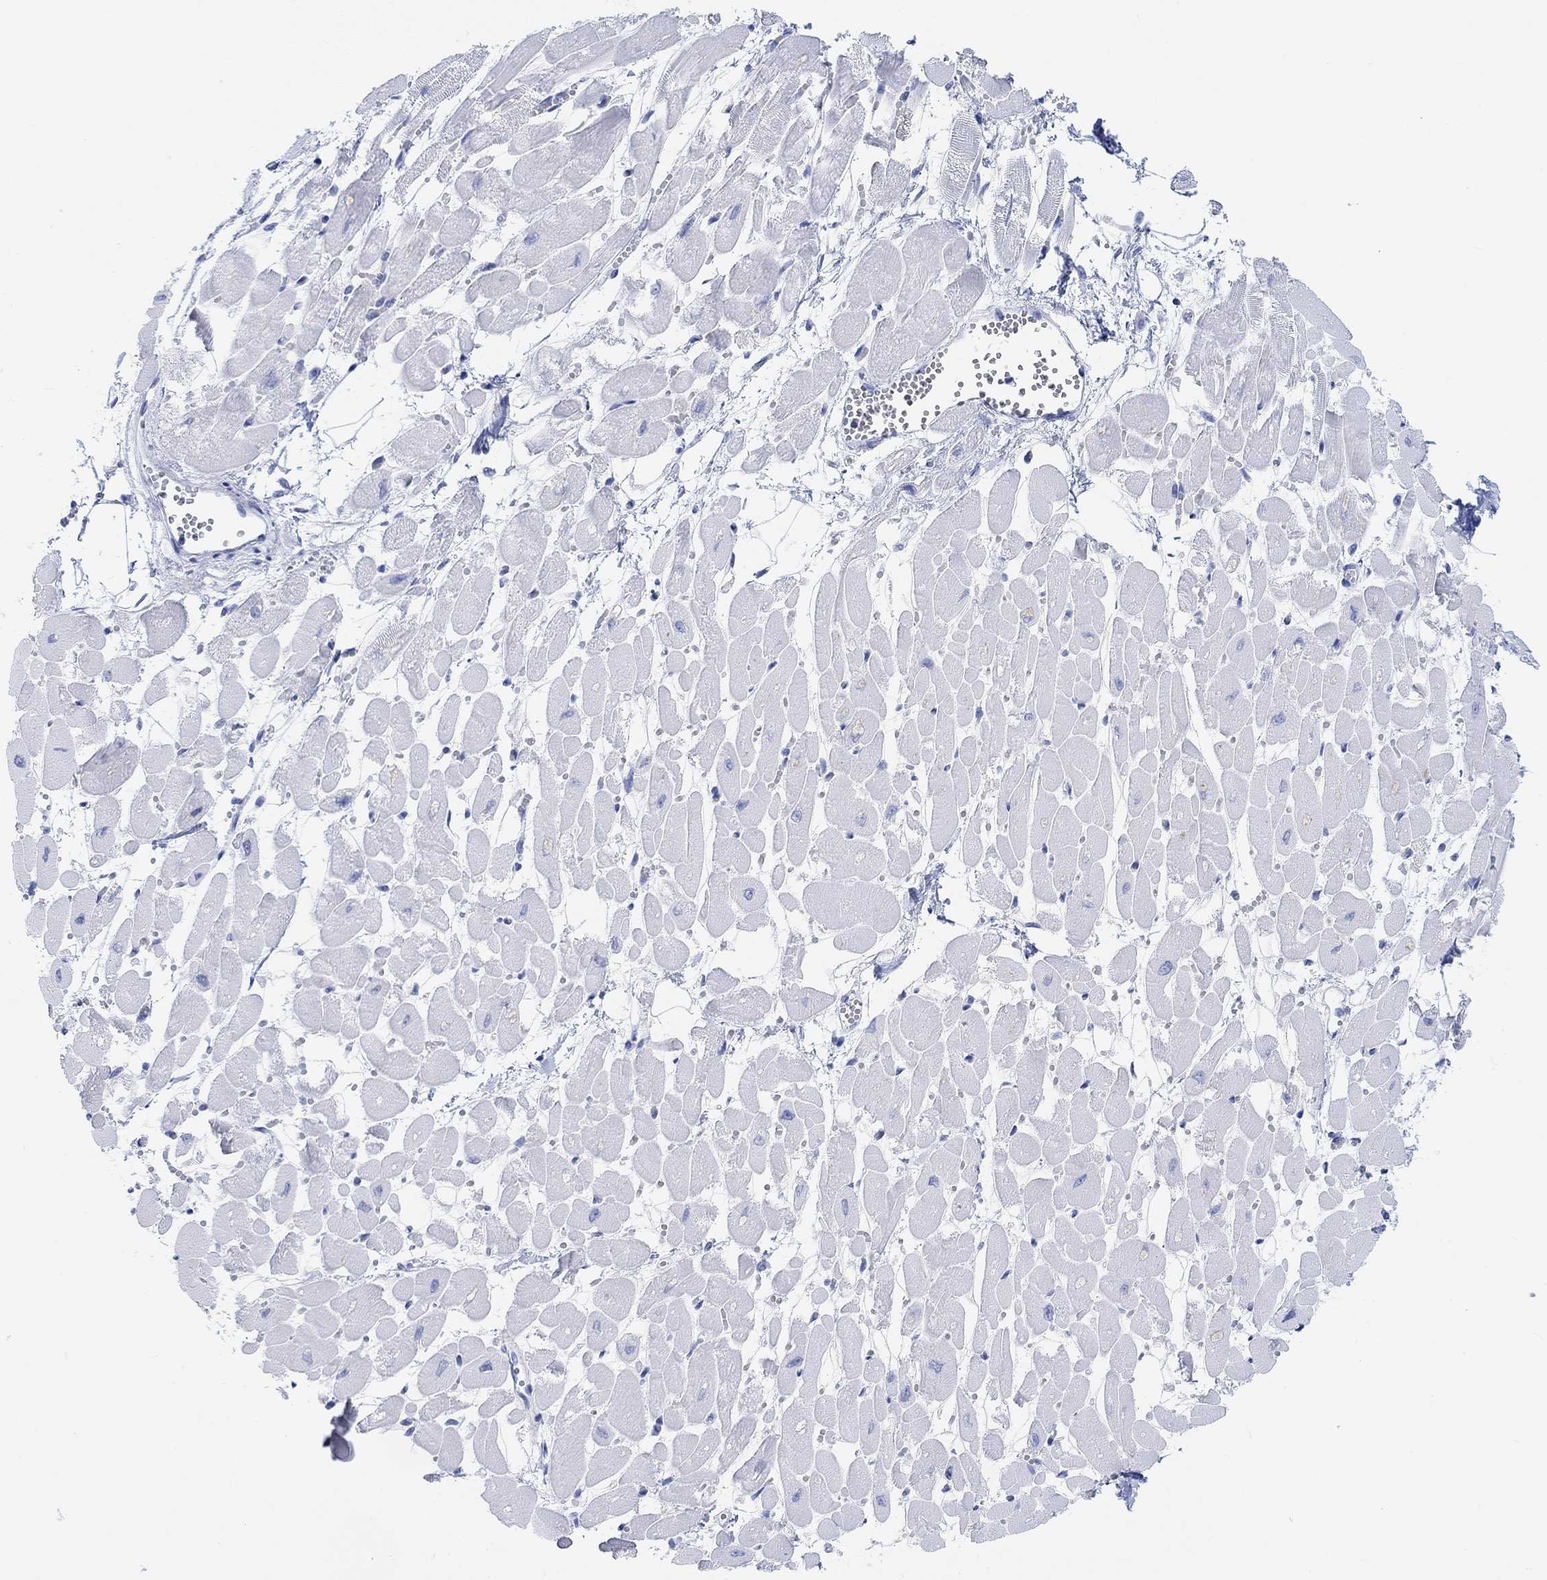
{"staining": {"intensity": "negative", "quantity": "none", "location": "none"}, "tissue": "heart muscle", "cell_type": "Cardiomyocytes", "image_type": "normal", "snomed": [{"axis": "morphology", "description": "Normal tissue, NOS"}, {"axis": "topography", "description": "Heart"}], "caption": "Immunohistochemical staining of benign heart muscle shows no significant positivity in cardiomyocytes.", "gene": "ANKRD33", "patient": {"sex": "female", "age": 52}}